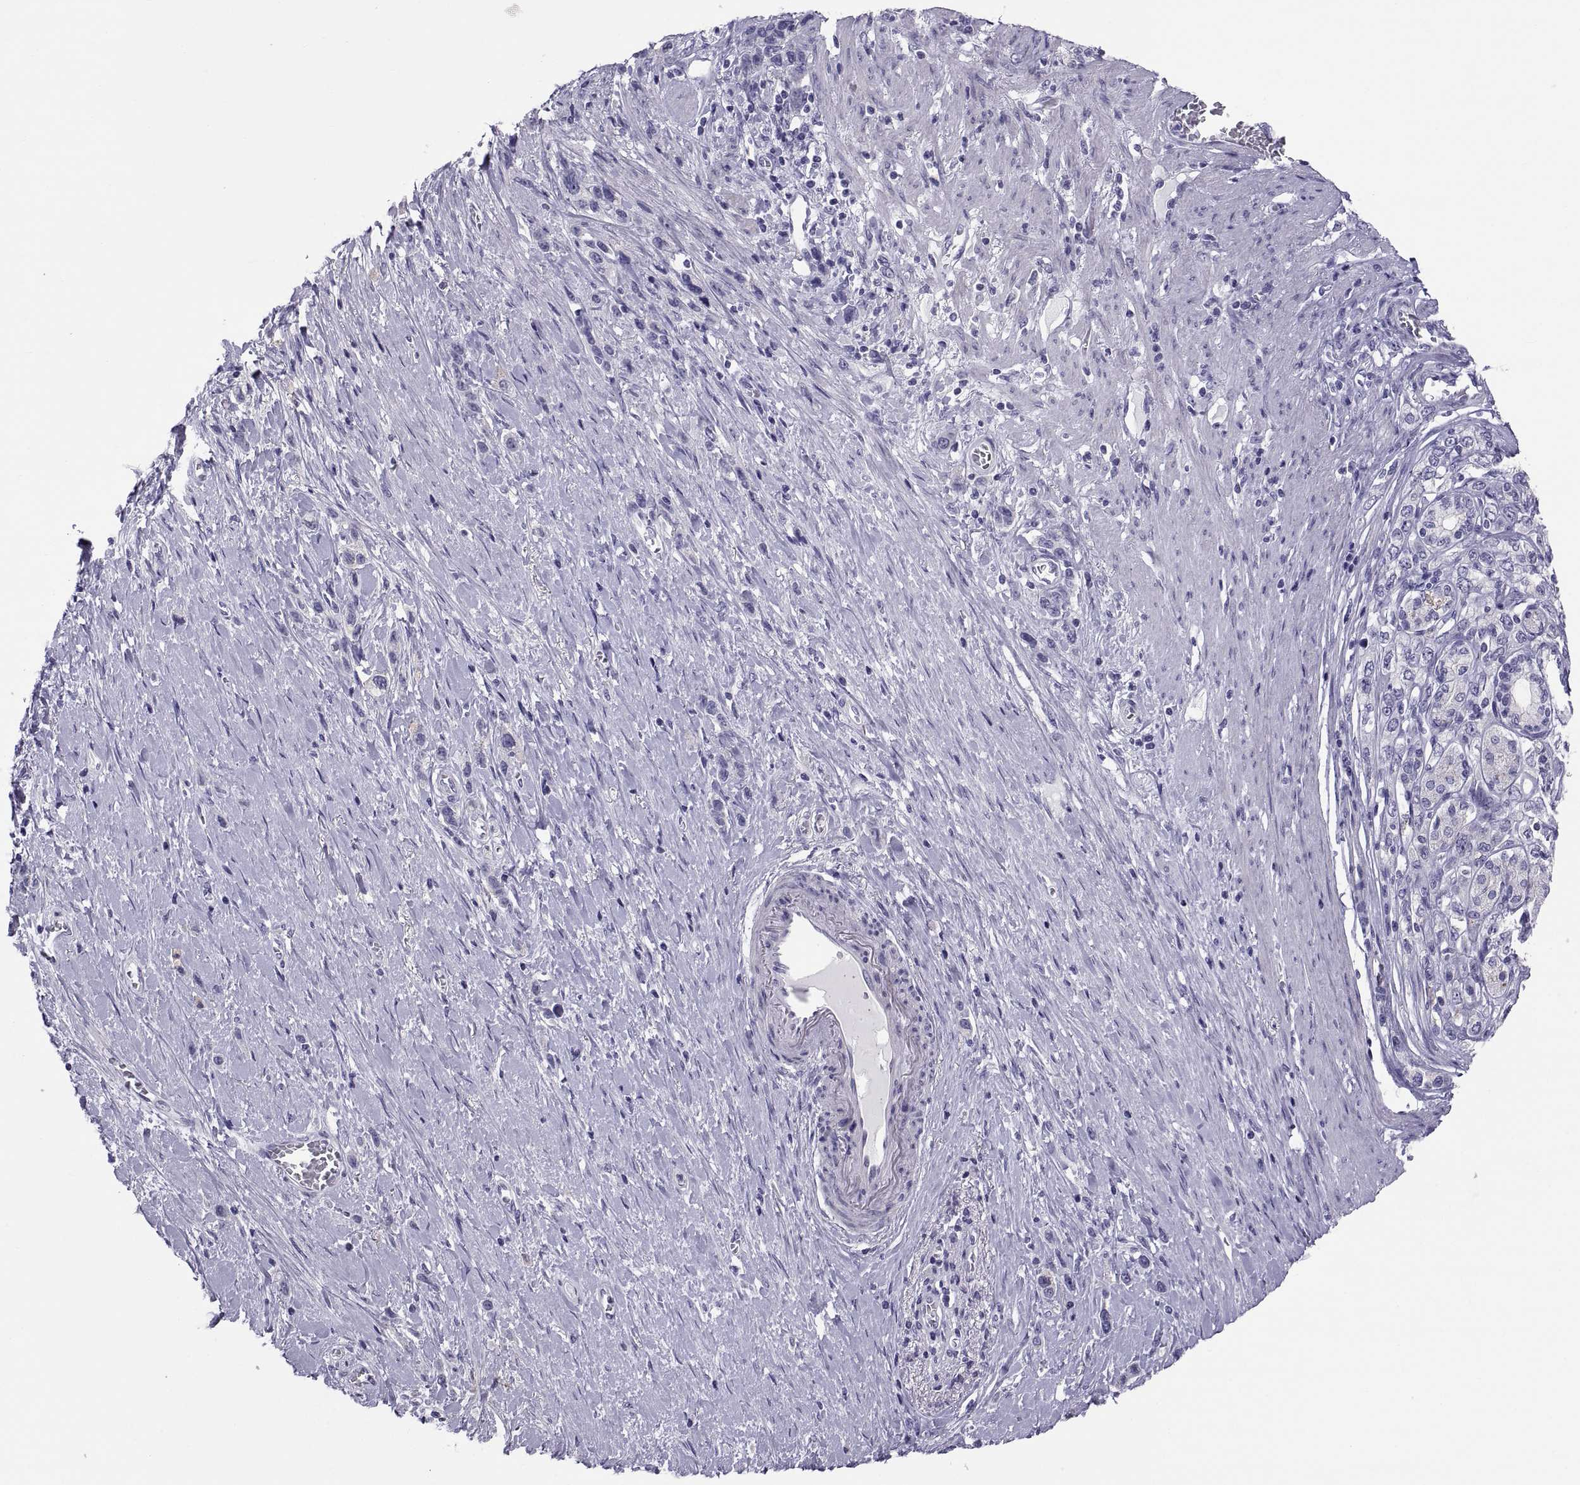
{"staining": {"intensity": "negative", "quantity": "none", "location": "none"}, "tissue": "stomach cancer", "cell_type": "Tumor cells", "image_type": "cancer", "snomed": [{"axis": "morphology", "description": "Normal tissue, NOS"}, {"axis": "morphology", "description": "Adenocarcinoma, NOS"}, {"axis": "morphology", "description": "Adenocarcinoma, High grade"}, {"axis": "topography", "description": "Stomach, upper"}, {"axis": "topography", "description": "Stomach"}], "caption": "Immunohistochemical staining of human stomach cancer (adenocarcinoma) shows no significant expression in tumor cells.", "gene": "RNASE12", "patient": {"sex": "female", "age": 65}}